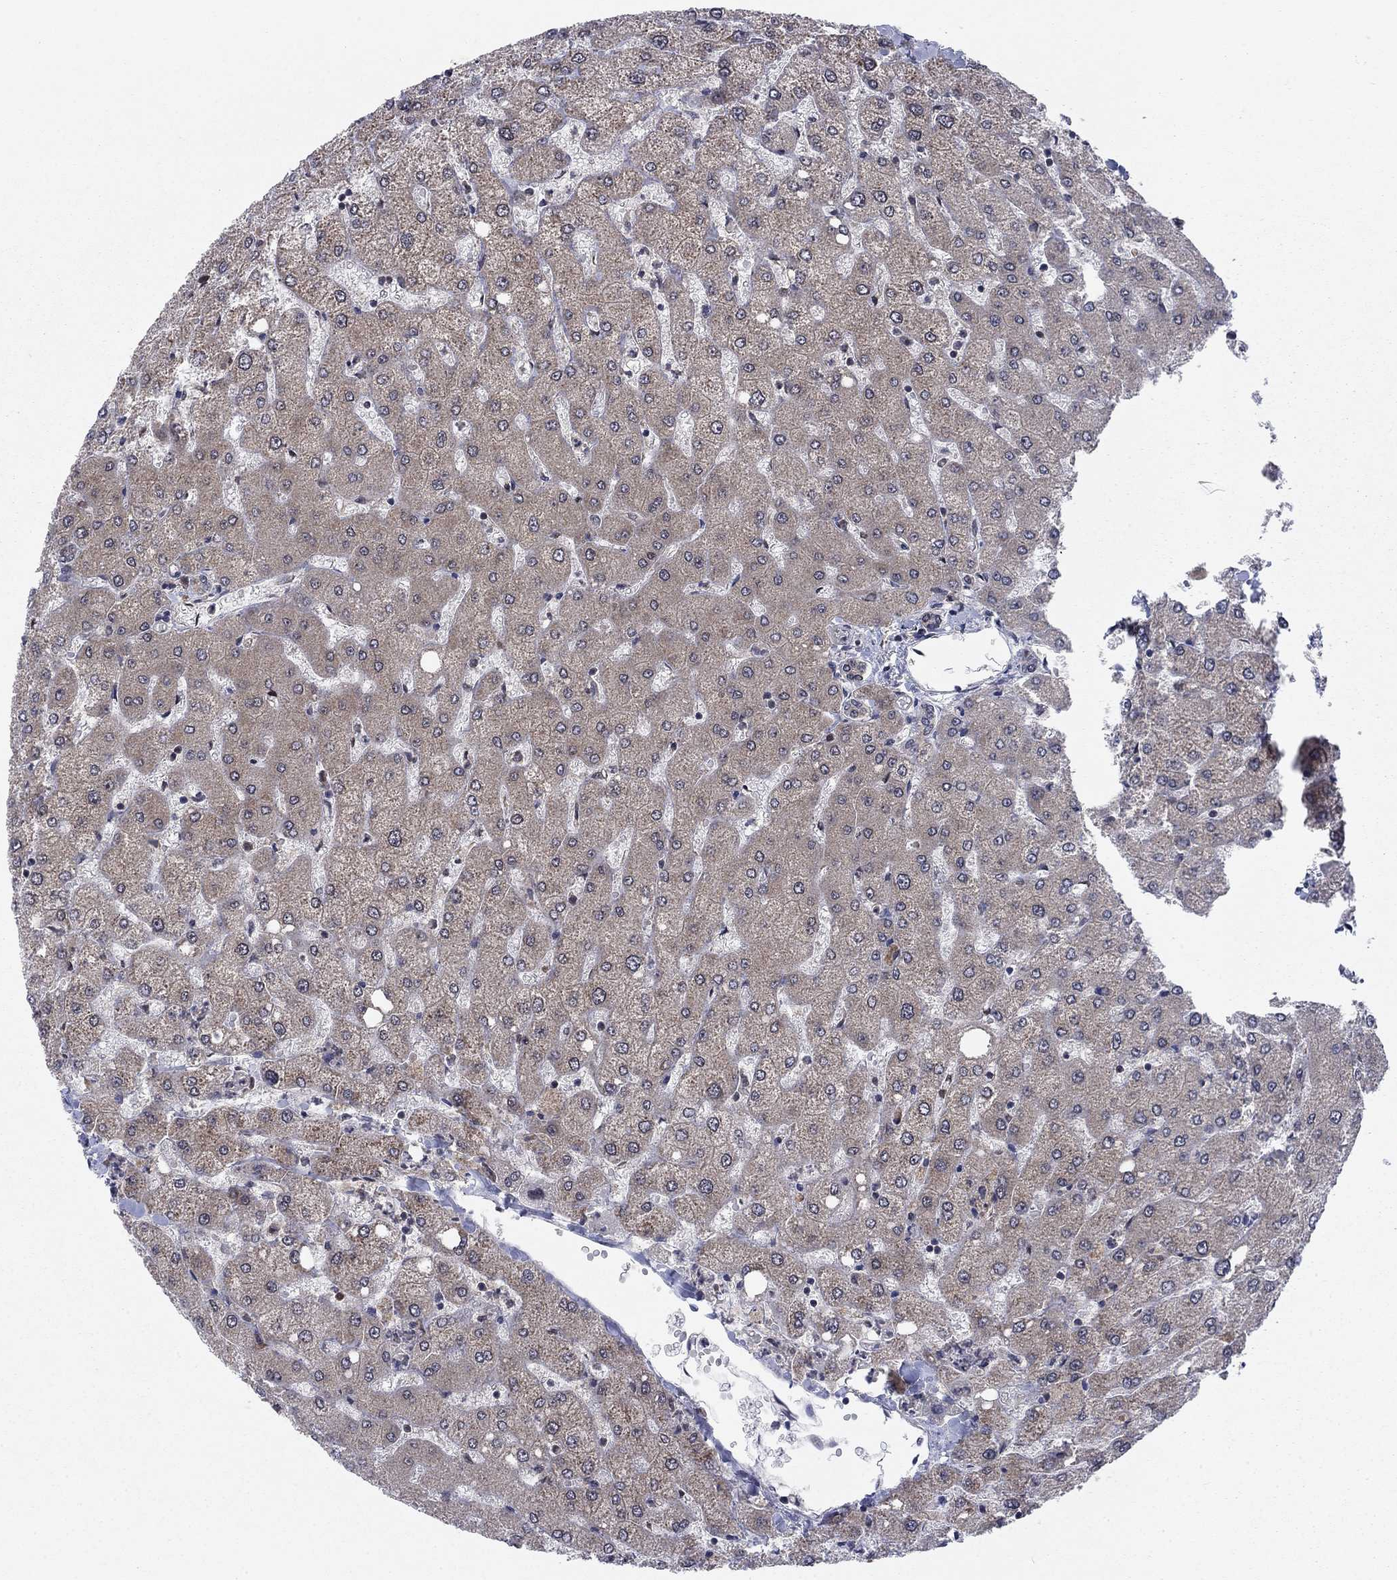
{"staining": {"intensity": "negative", "quantity": "none", "location": "none"}, "tissue": "liver", "cell_type": "Cholangiocytes", "image_type": "normal", "snomed": [{"axis": "morphology", "description": "Normal tissue, NOS"}, {"axis": "topography", "description": "Liver"}], "caption": "Micrograph shows no significant protein staining in cholangiocytes of normal liver. (Stains: DAB (3,3'-diaminobenzidine) IHC with hematoxylin counter stain, Microscopy: brightfield microscopy at high magnification).", "gene": "DNAJA1", "patient": {"sex": "female", "age": 54}}